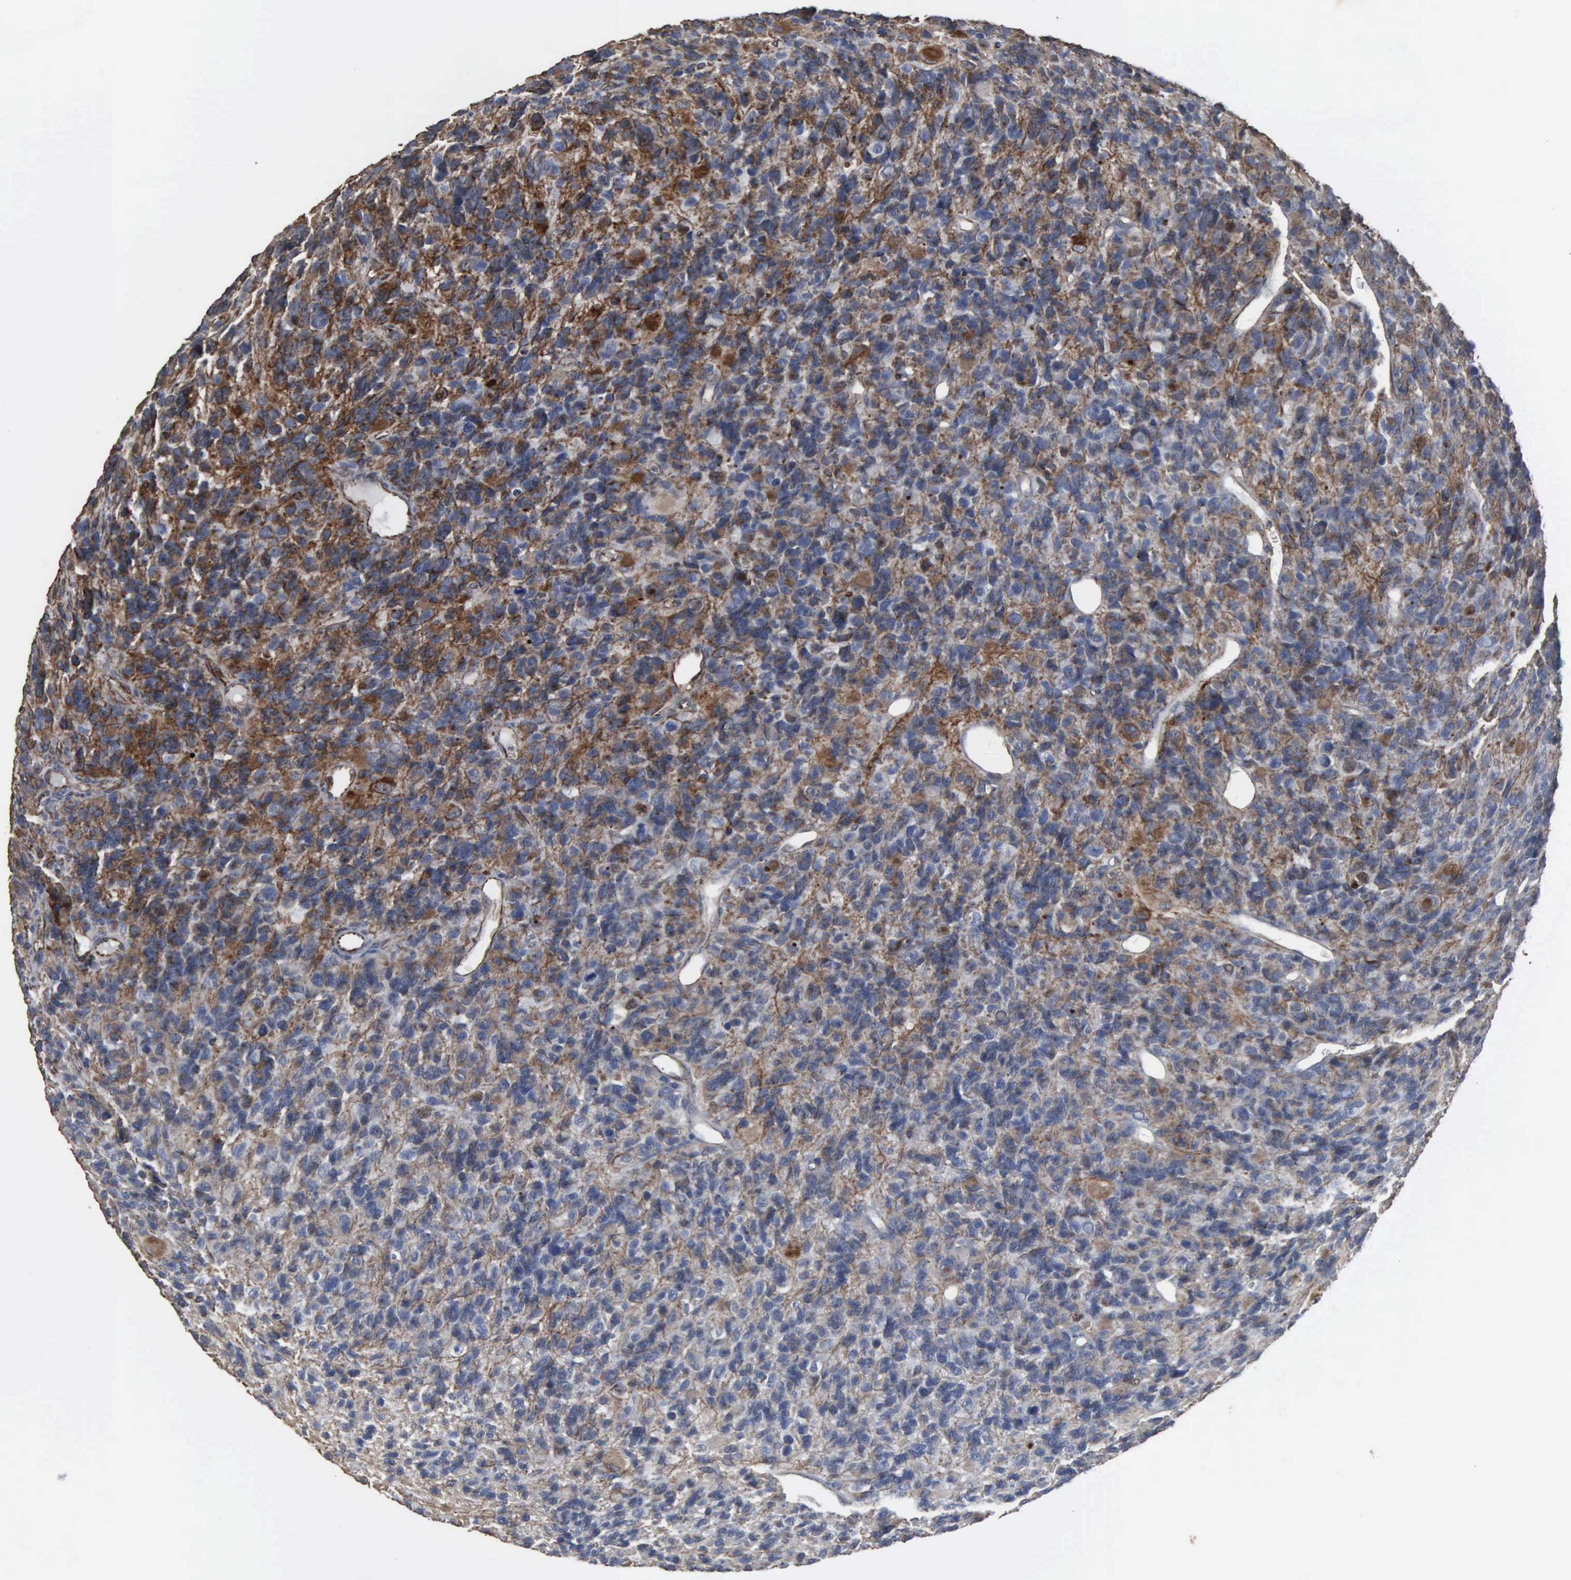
{"staining": {"intensity": "strong", "quantity": "25%-75%", "location": "cytoplasmic/membranous,nuclear"}, "tissue": "glioma", "cell_type": "Tumor cells", "image_type": "cancer", "snomed": [{"axis": "morphology", "description": "Glioma, malignant, High grade"}, {"axis": "topography", "description": "Brain"}], "caption": "Immunohistochemistry (IHC) of glioma reveals high levels of strong cytoplasmic/membranous and nuclear expression in about 25%-75% of tumor cells.", "gene": "CCNE1", "patient": {"sex": "male", "age": 77}}